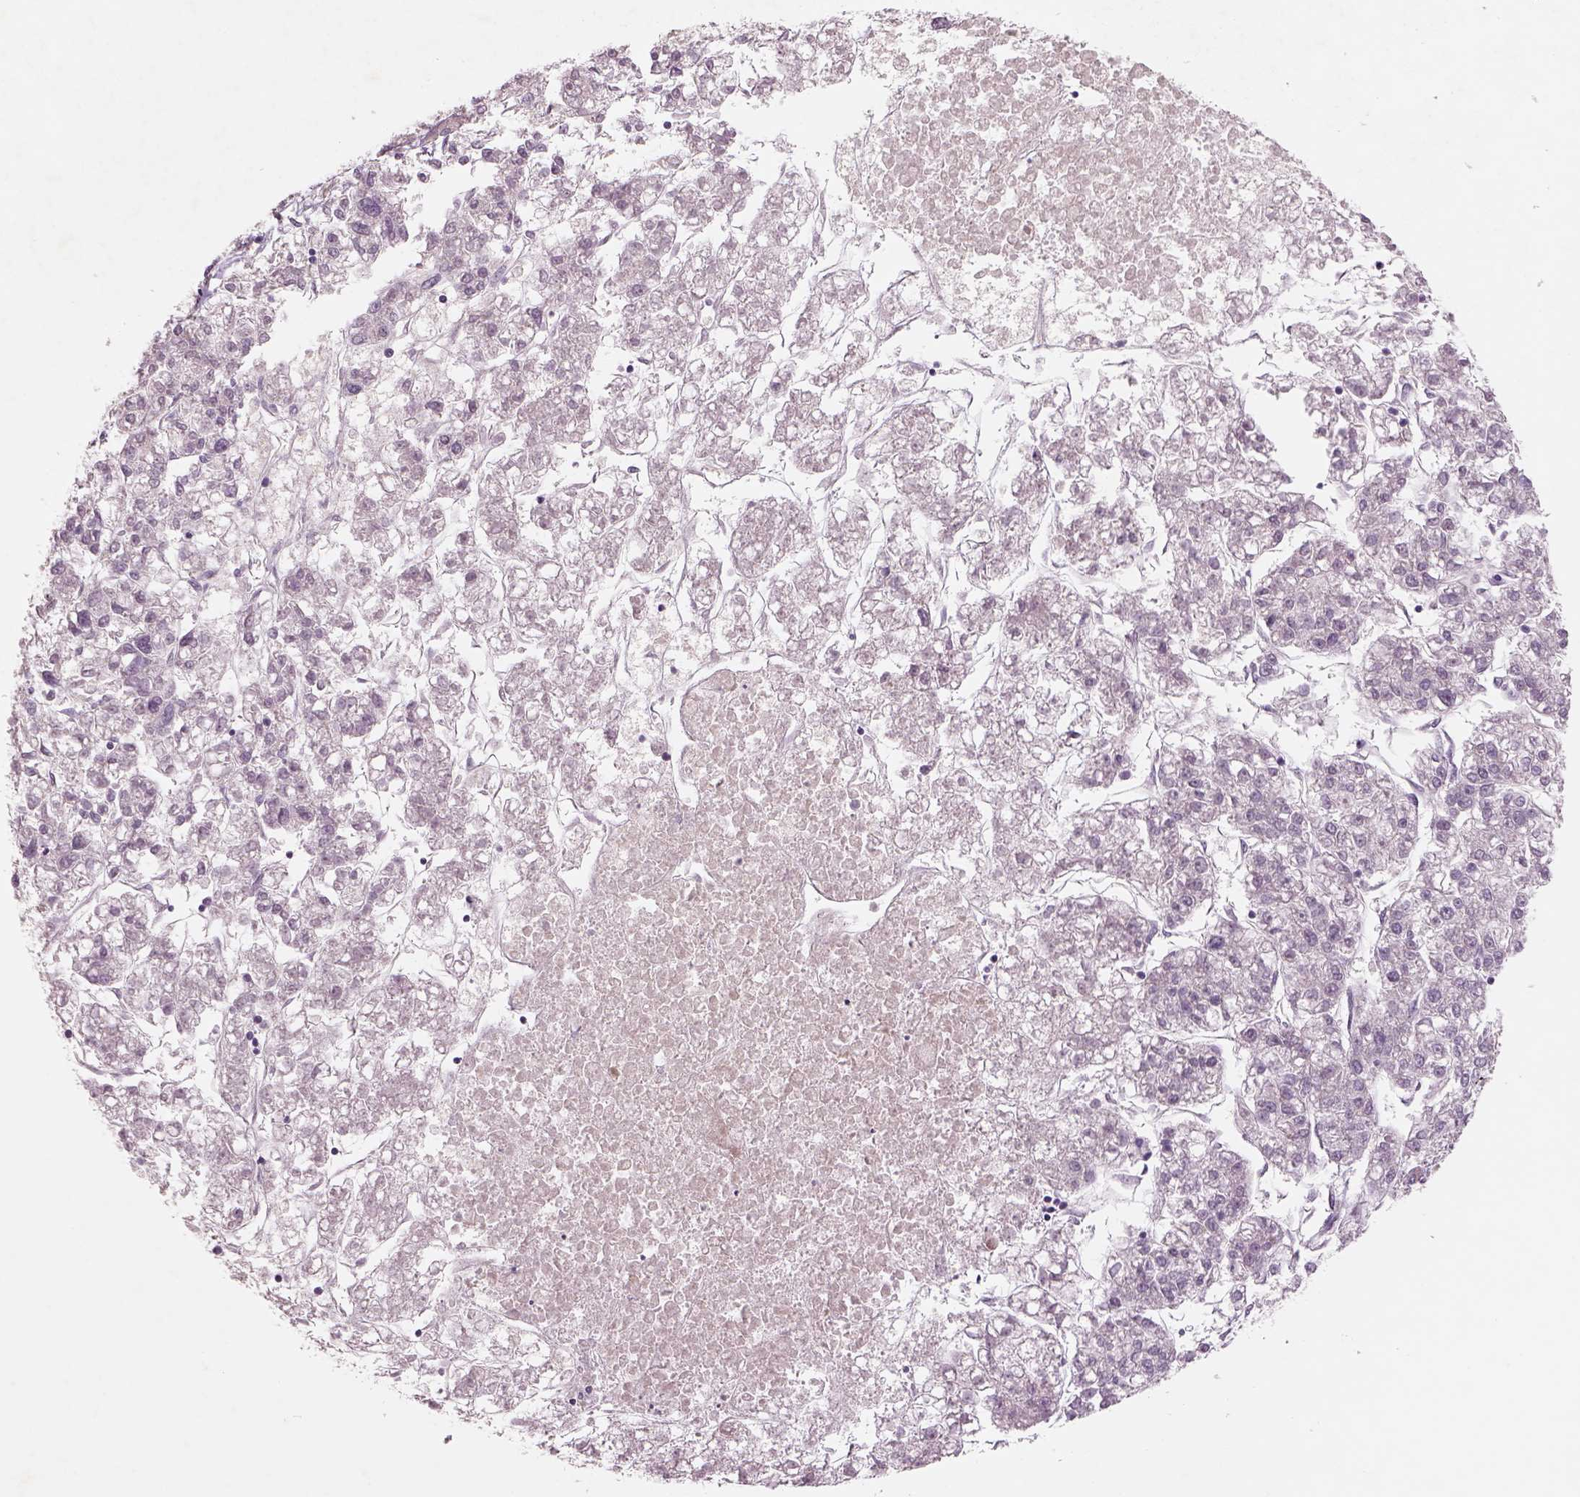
{"staining": {"intensity": "negative", "quantity": "none", "location": "none"}, "tissue": "liver cancer", "cell_type": "Tumor cells", "image_type": "cancer", "snomed": [{"axis": "morphology", "description": "Carcinoma, Hepatocellular, NOS"}, {"axis": "topography", "description": "Liver"}], "caption": "This micrograph is of hepatocellular carcinoma (liver) stained with immunohistochemistry (IHC) to label a protein in brown with the nuclei are counter-stained blue. There is no expression in tumor cells.", "gene": "PENK", "patient": {"sex": "male", "age": 56}}